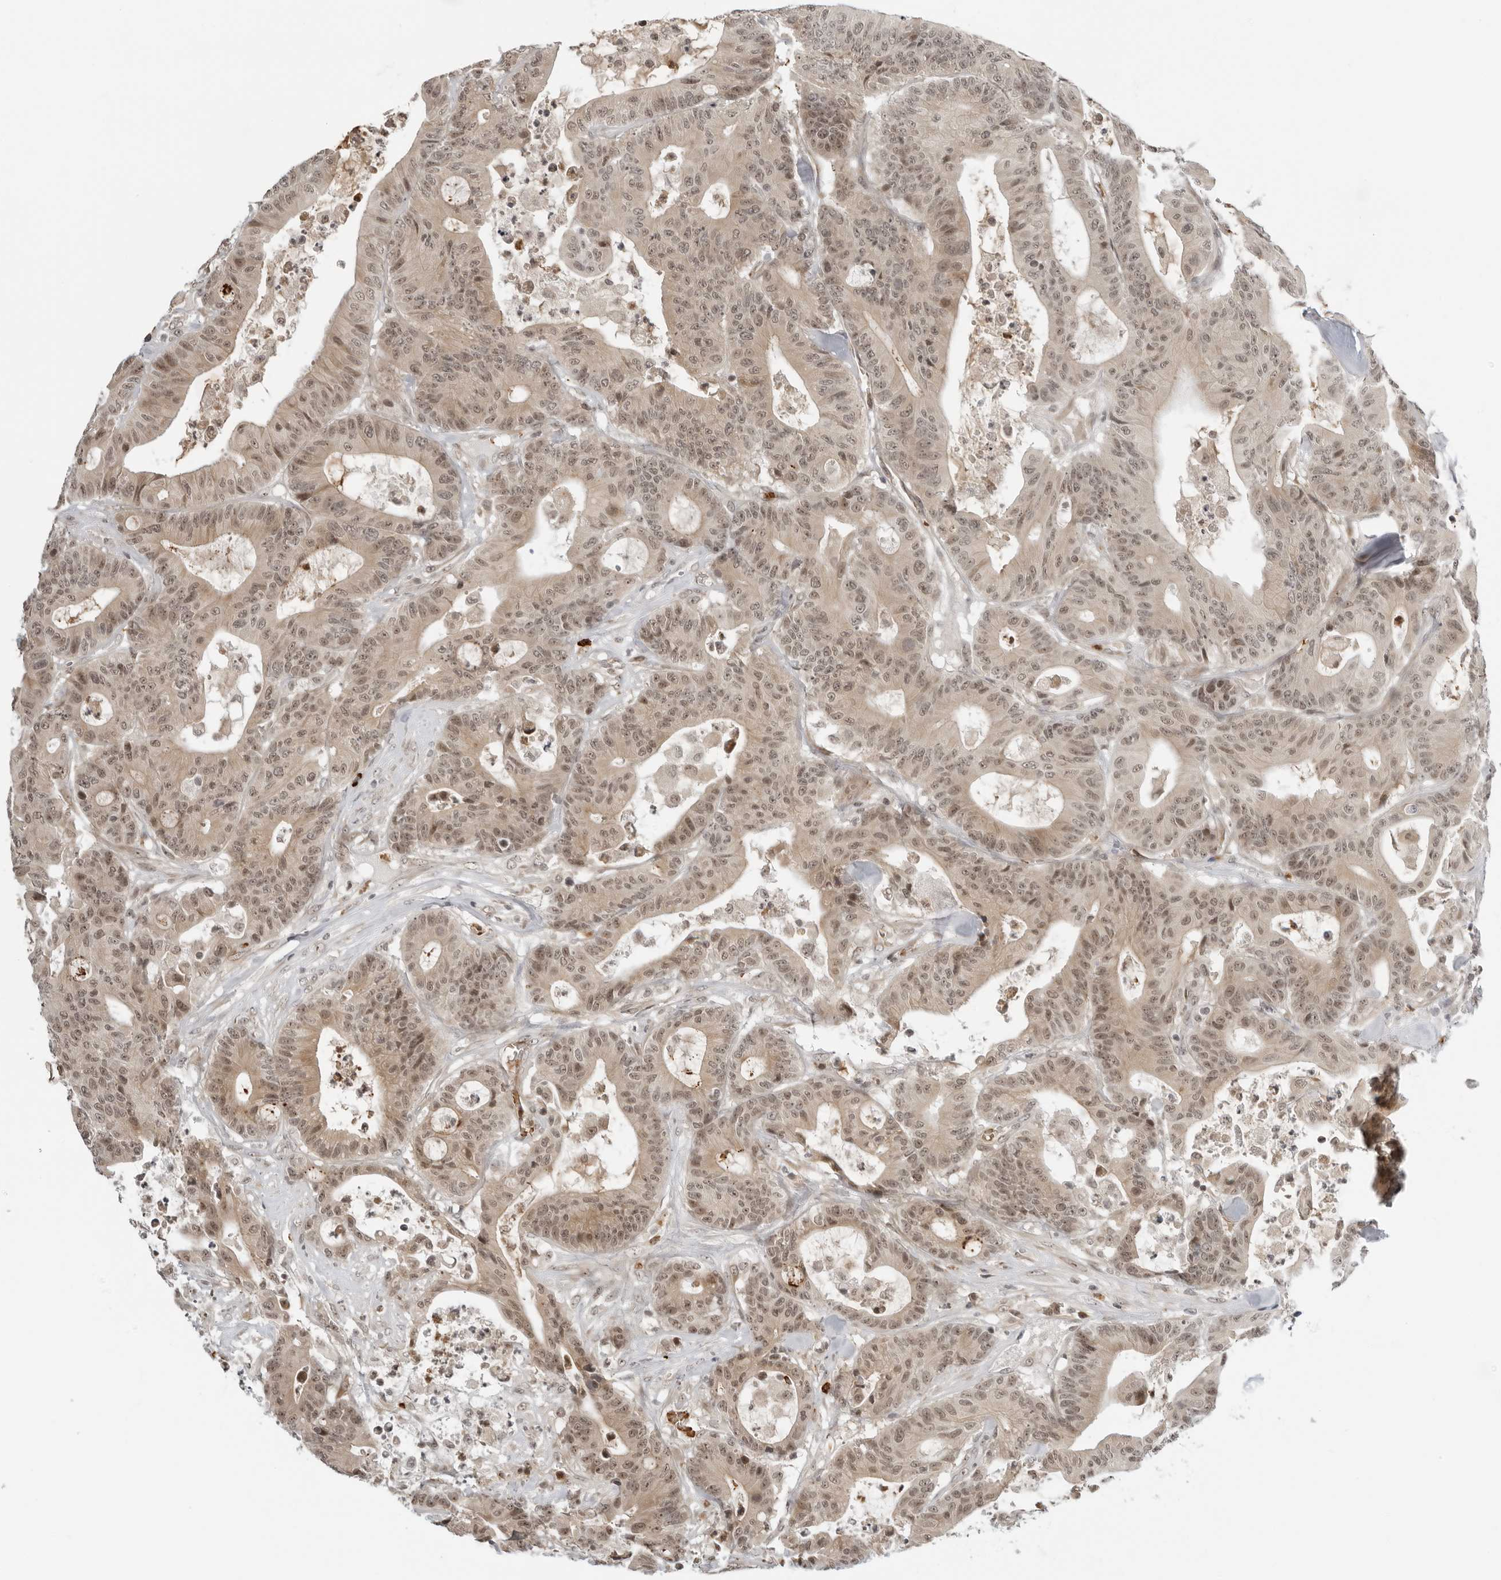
{"staining": {"intensity": "moderate", "quantity": ">75%", "location": "cytoplasmic/membranous,nuclear"}, "tissue": "colorectal cancer", "cell_type": "Tumor cells", "image_type": "cancer", "snomed": [{"axis": "morphology", "description": "Adenocarcinoma, NOS"}, {"axis": "topography", "description": "Colon"}], "caption": "Immunohistochemistry (DAB (3,3'-diaminobenzidine)) staining of human colorectal cancer reveals moderate cytoplasmic/membranous and nuclear protein staining in approximately >75% of tumor cells. The protein of interest is shown in brown color, while the nuclei are stained blue.", "gene": "SUGCT", "patient": {"sex": "female", "age": 84}}